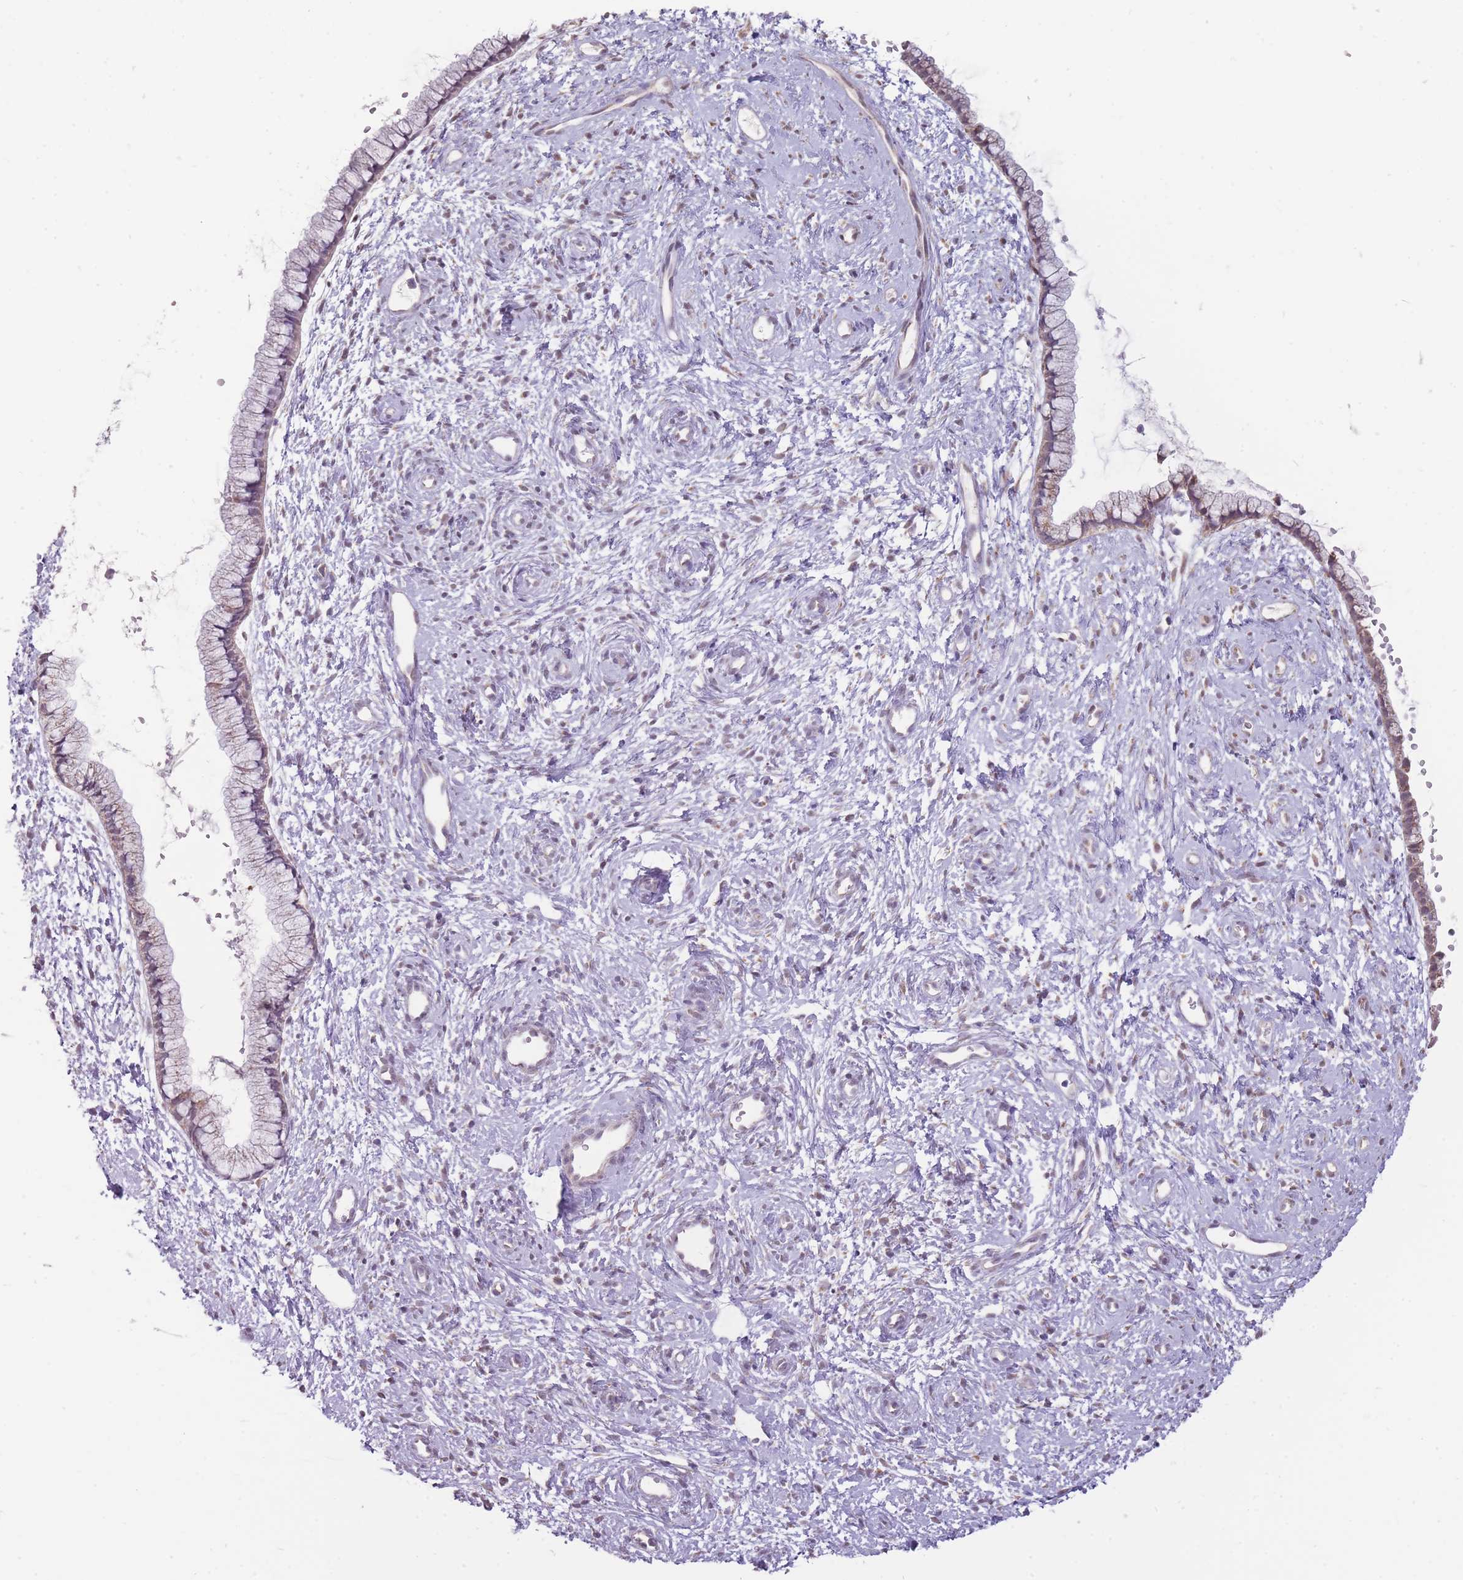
{"staining": {"intensity": "weak", "quantity": "<25%", "location": "cytoplasmic/membranous"}, "tissue": "cervix", "cell_type": "Glandular cells", "image_type": "normal", "snomed": [{"axis": "morphology", "description": "Normal tissue, NOS"}, {"axis": "topography", "description": "Cervix"}], "caption": "Micrograph shows no significant protein staining in glandular cells of normal cervix. (Brightfield microscopy of DAB (3,3'-diaminobenzidine) immunohistochemistry (IHC) at high magnification).", "gene": "NELL1", "patient": {"sex": "female", "age": 57}}